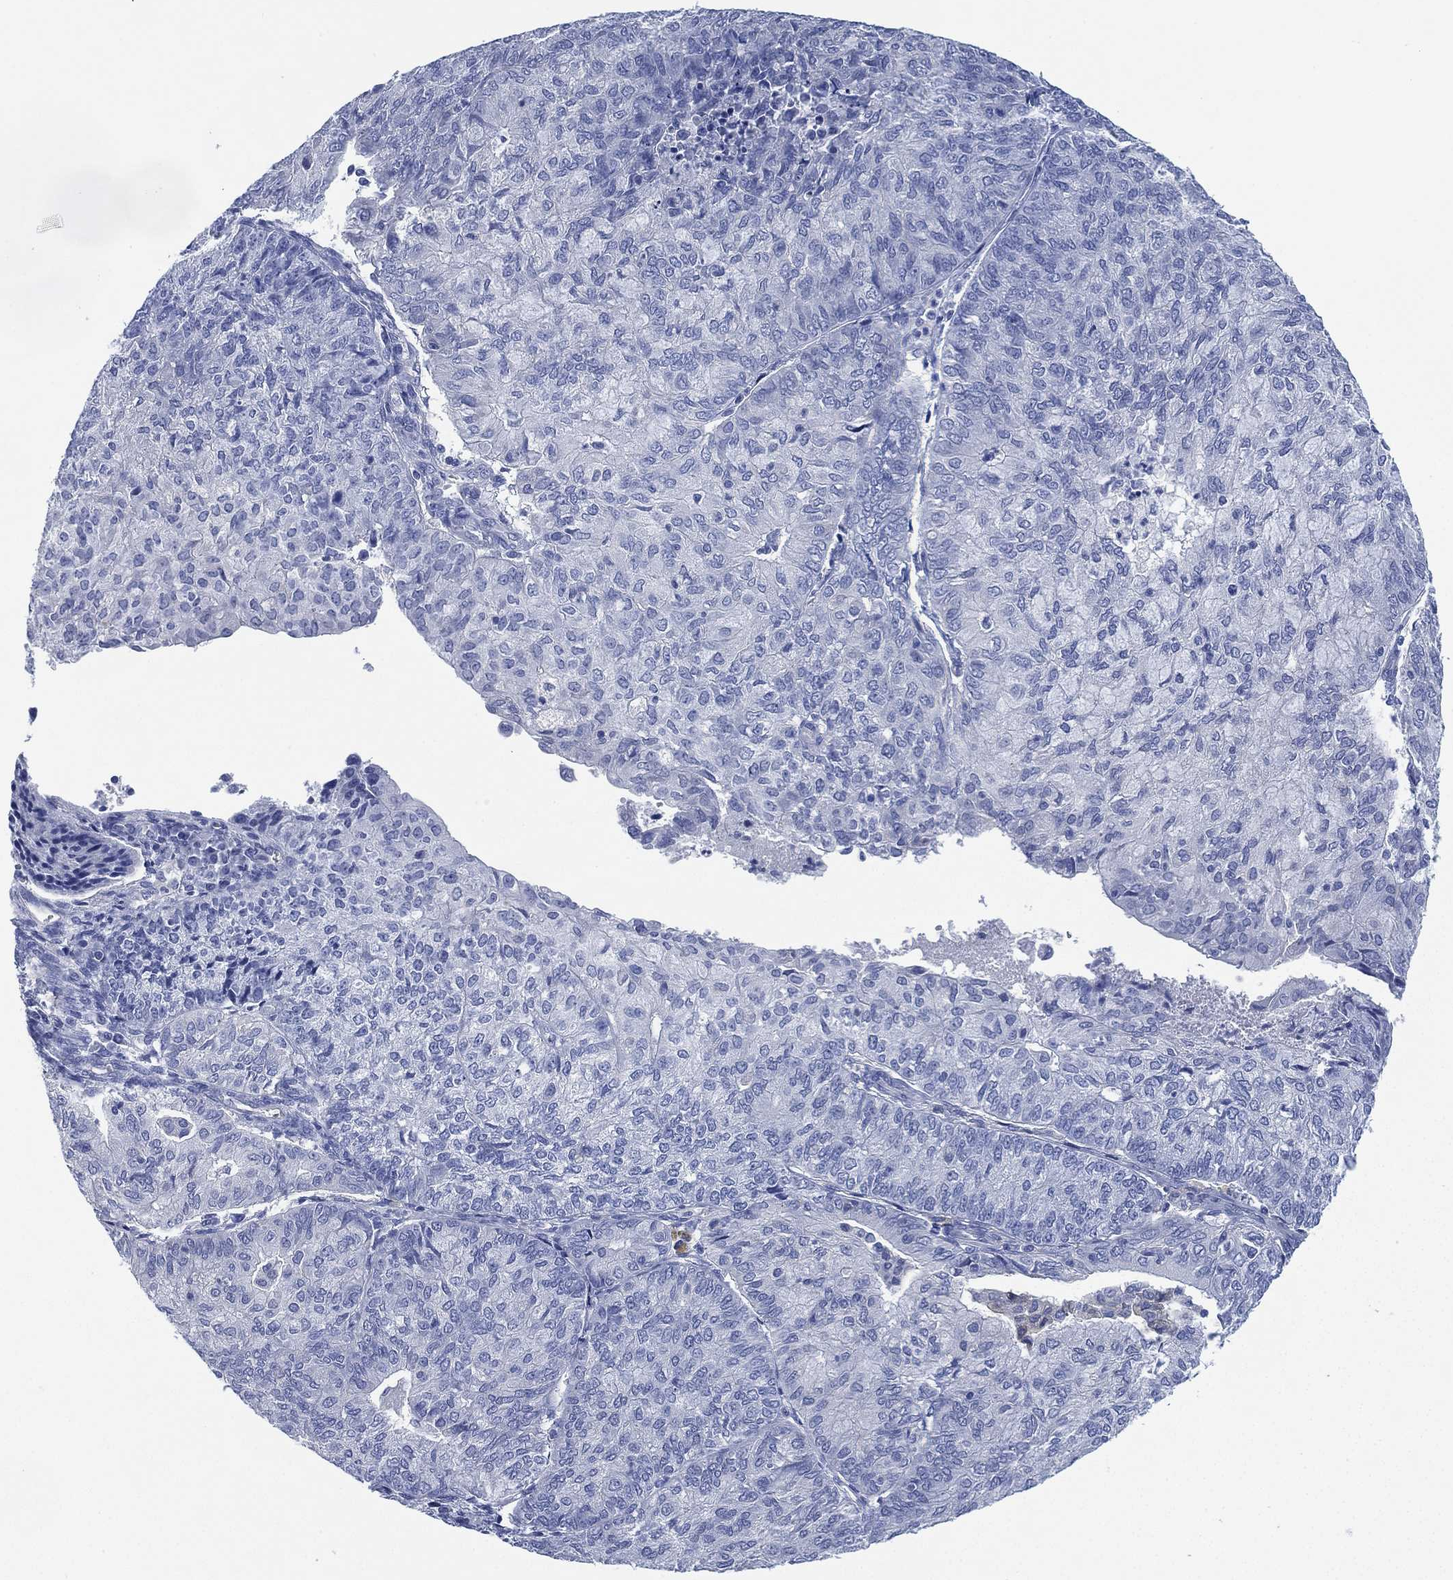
{"staining": {"intensity": "negative", "quantity": "none", "location": "none"}, "tissue": "endometrial cancer", "cell_type": "Tumor cells", "image_type": "cancer", "snomed": [{"axis": "morphology", "description": "Adenocarcinoma, NOS"}, {"axis": "topography", "description": "Endometrium"}], "caption": "Immunohistochemical staining of endometrial adenocarcinoma displays no significant positivity in tumor cells.", "gene": "CCDC70", "patient": {"sex": "female", "age": 82}}